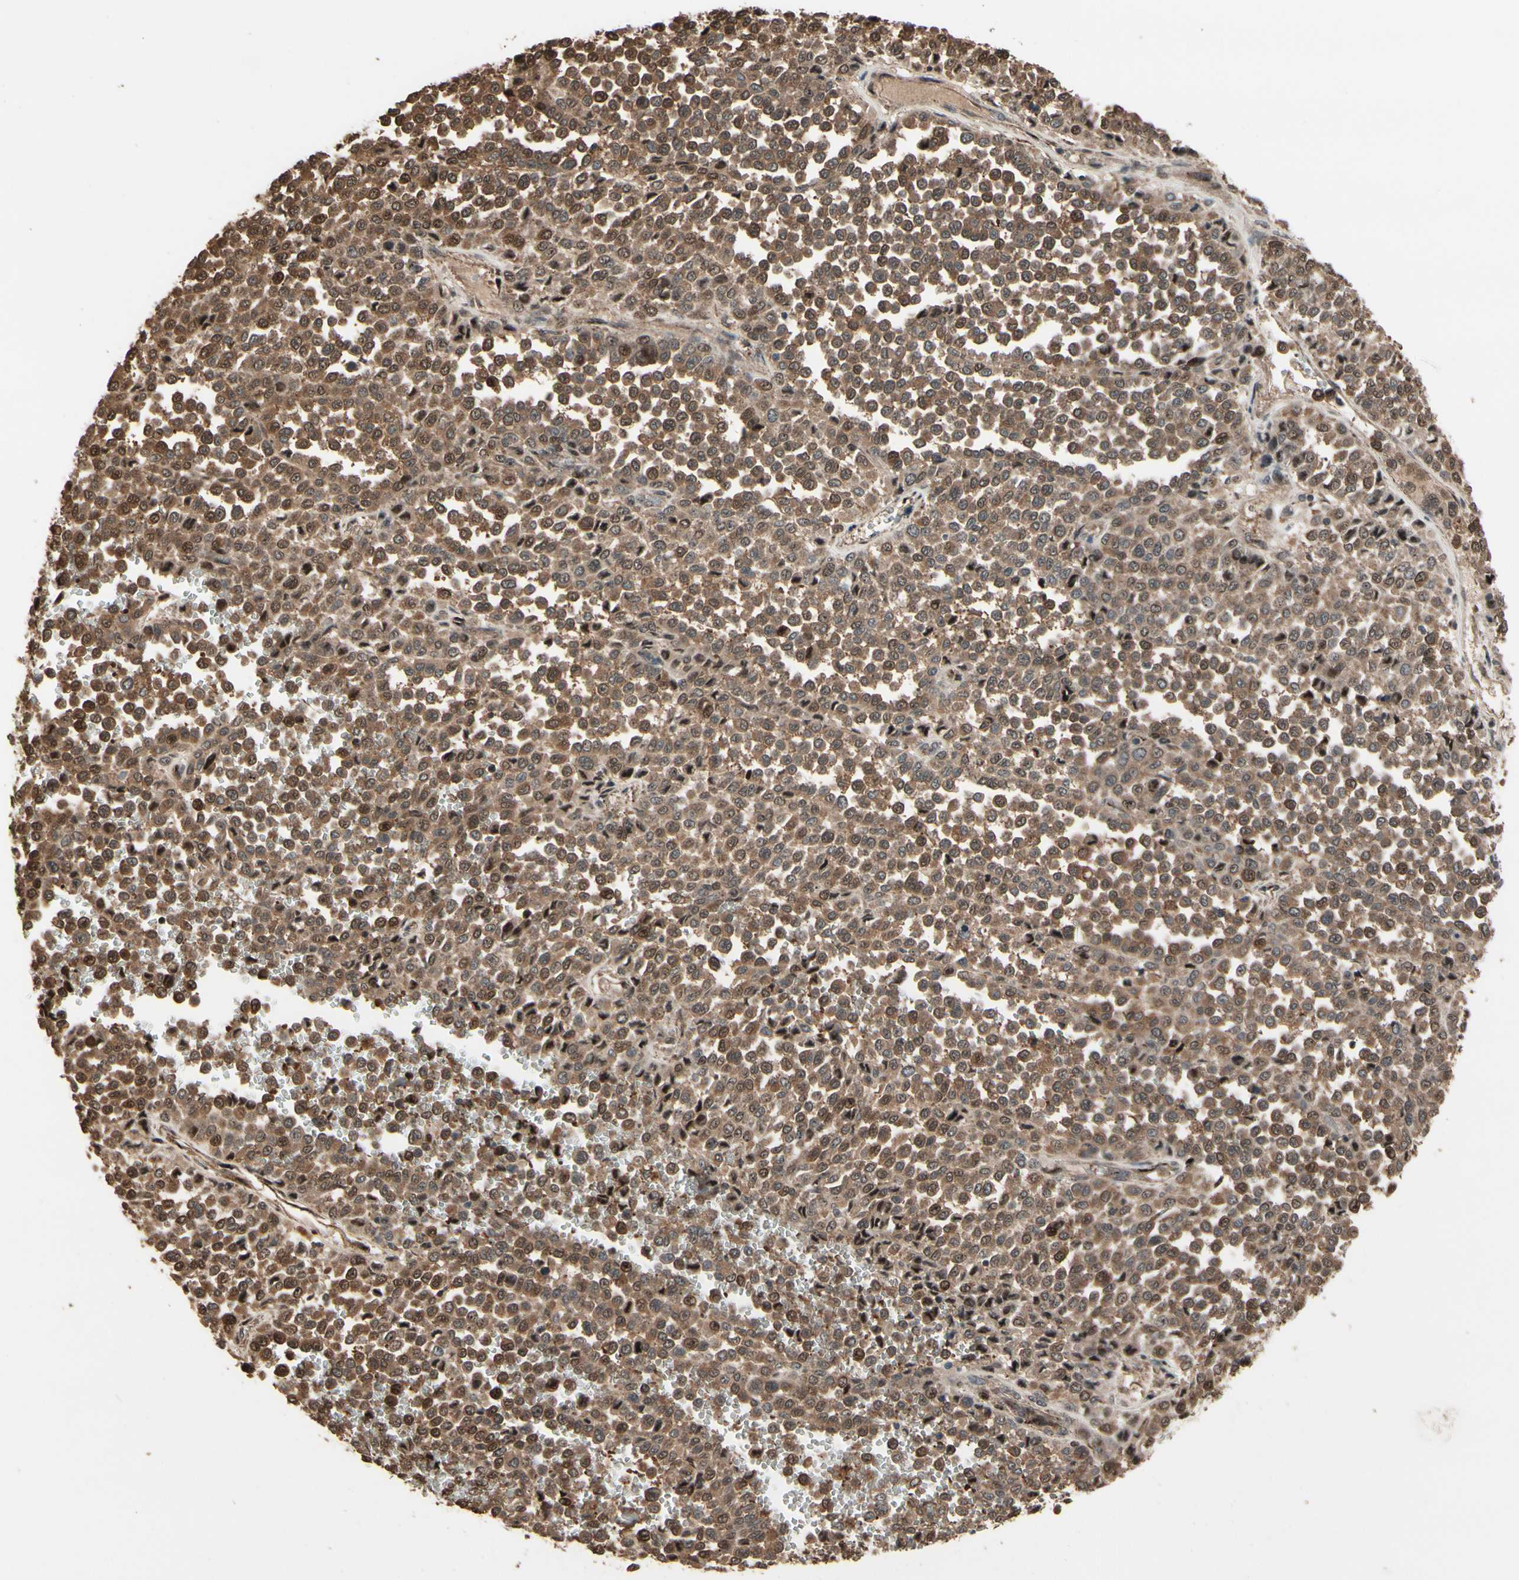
{"staining": {"intensity": "weak", "quantity": ">75%", "location": "cytoplasmic/membranous"}, "tissue": "melanoma", "cell_type": "Tumor cells", "image_type": "cancer", "snomed": [{"axis": "morphology", "description": "Malignant melanoma, Metastatic site"}, {"axis": "topography", "description": "Pancreas"}], "caption": "About >75% of tumor cells in human melanoma reveal weak cytoplasmic/membranous protein expression as visualized by brown immunohistochemical staining.", "gene": "CSF1R", "patient": {"sex": "female", "age": 30}}